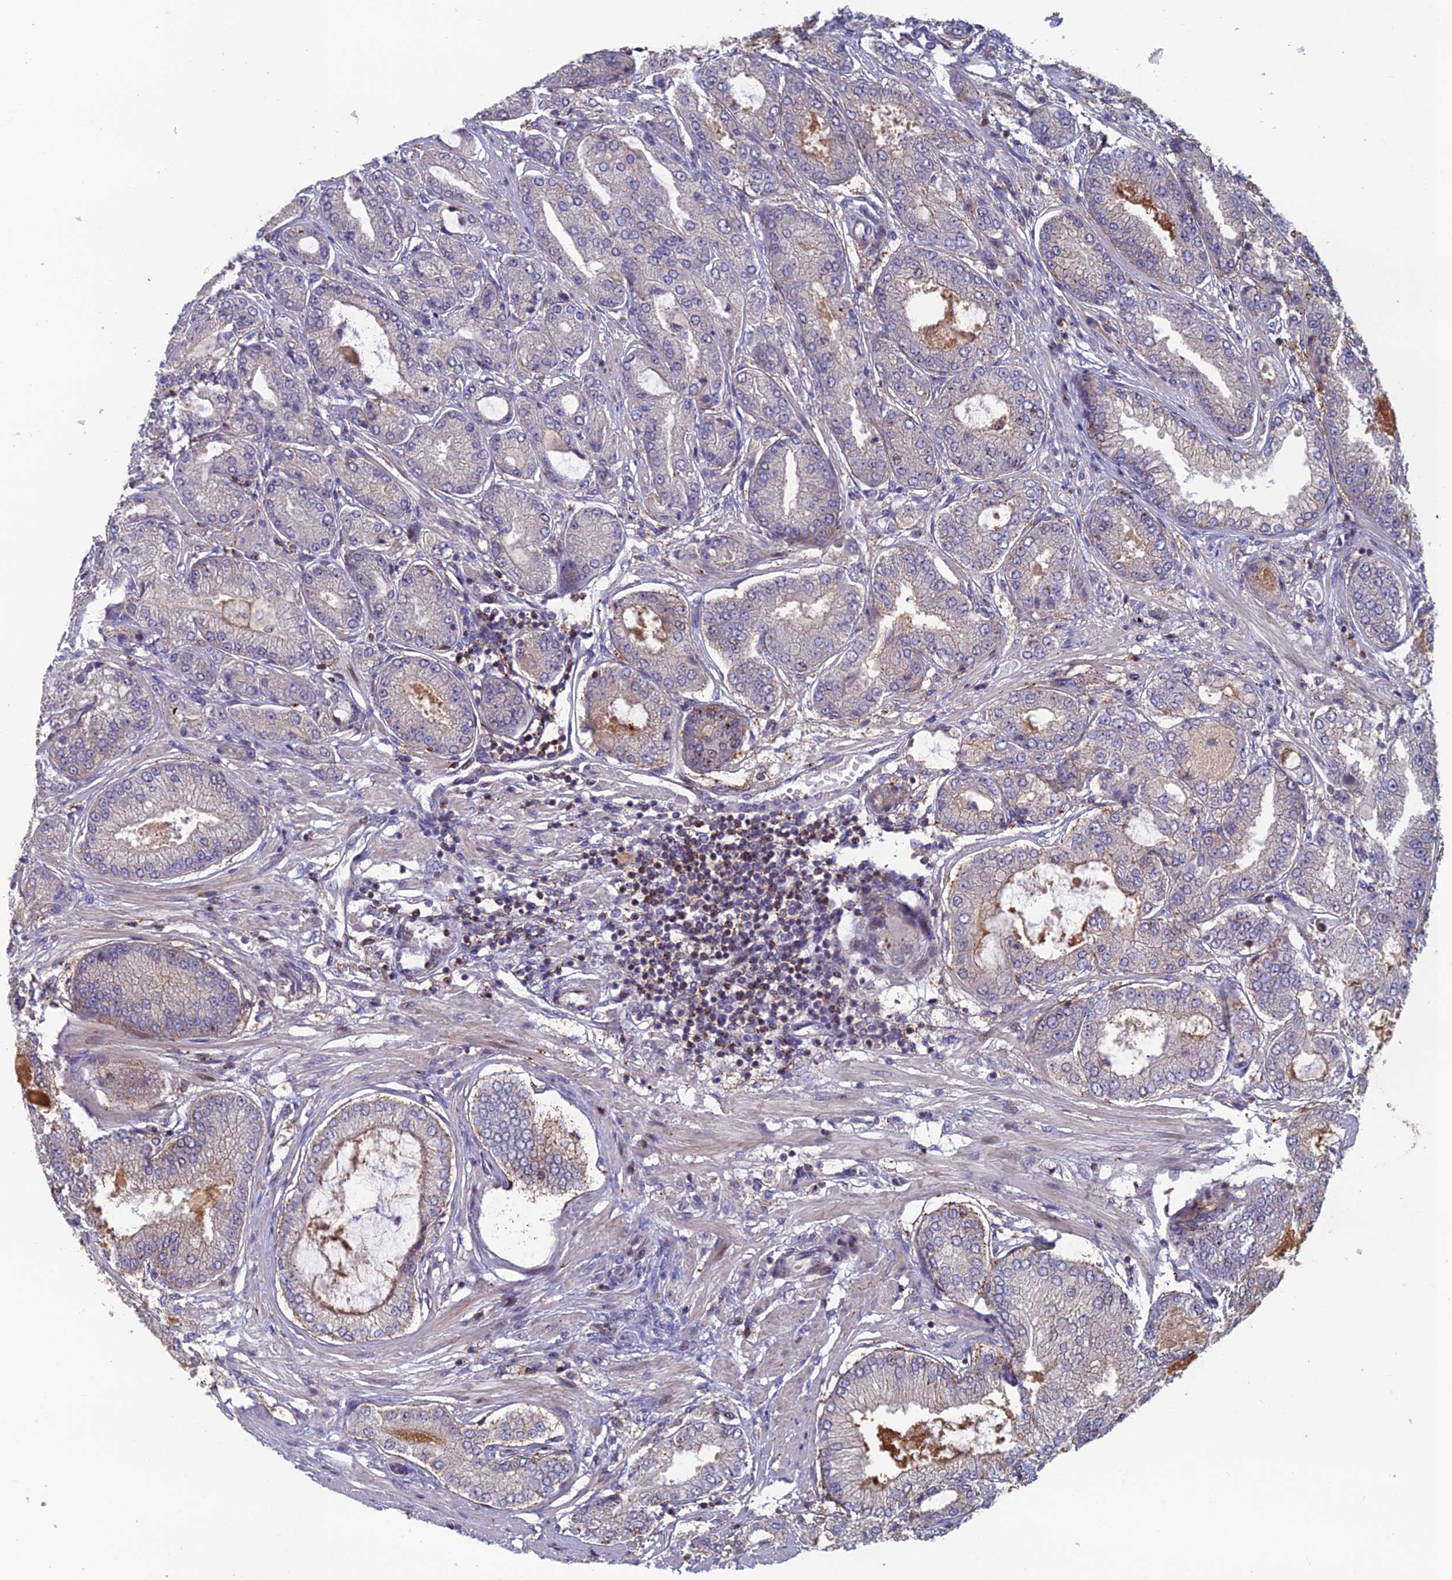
{"staining": {"intensity": "weak", "quantity": "25%-75%", "location": "cytoplasmic/membranous"}, "tissue": "prostate cancer", "cell_type": "Tumor cells", "image_type": "cancer", "snomed": [{"axis": "morphology", "description": "Adenocarcinoma, High grade"}, {"axis": "topography", "description": "Prostate"}], "caption": "Approximately 25%-75% of tumor cells in human prostate cancer (high-grade adenocarcinoma) demonstrate weak cytoplasmic/membranous protein staining as visualized by brown immunohistochemical staining.", "gene": "C15orf62", "patient": {"sex": "male", "age": 71}}